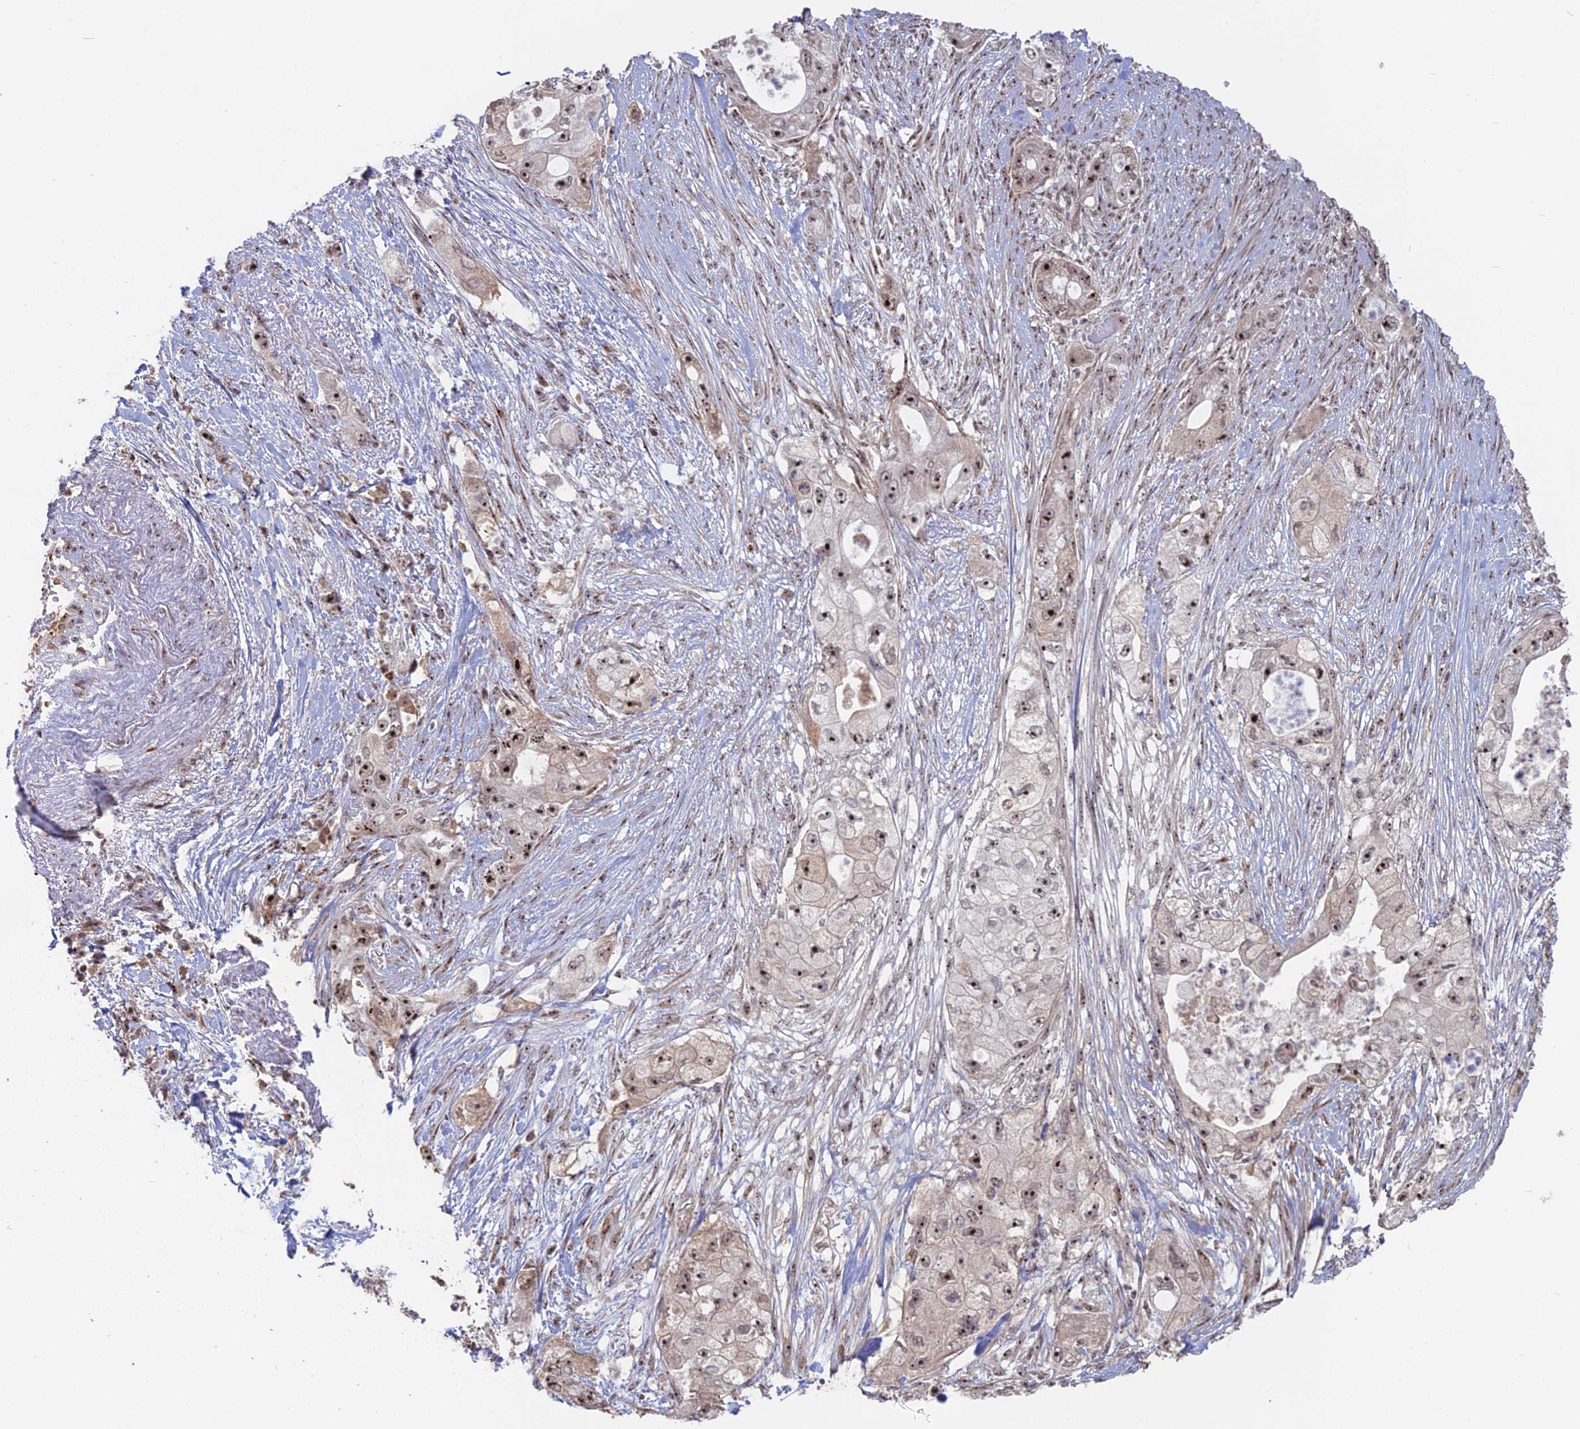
{"staining": {"intensity": "strong", "quantity": ">75%", "location": "nuclear"}, "tissue": "pancreatic cancer", "cell_type": "Tumor cells", "image_type": "cancer", "snomed": [{"axis": "morphology", "description": "Adenocarcinoma, NOS"}, {"axis": "topography", "description": "Pancreas"}], "caption": "Protein staining of pancreatic cancer (adenocarcinoma) tissue shows strong nuclear positivity in about >75% of tumor cells. The staining was performed using DAB (3,3'-diaminobenzidine) to visualize the protein expression in brown, while the nuclei were stained in blue with hematoxylin (Magnification: 20x).", "gene": "FAM131A", "patient": {"sex": "female", "age": 73}}